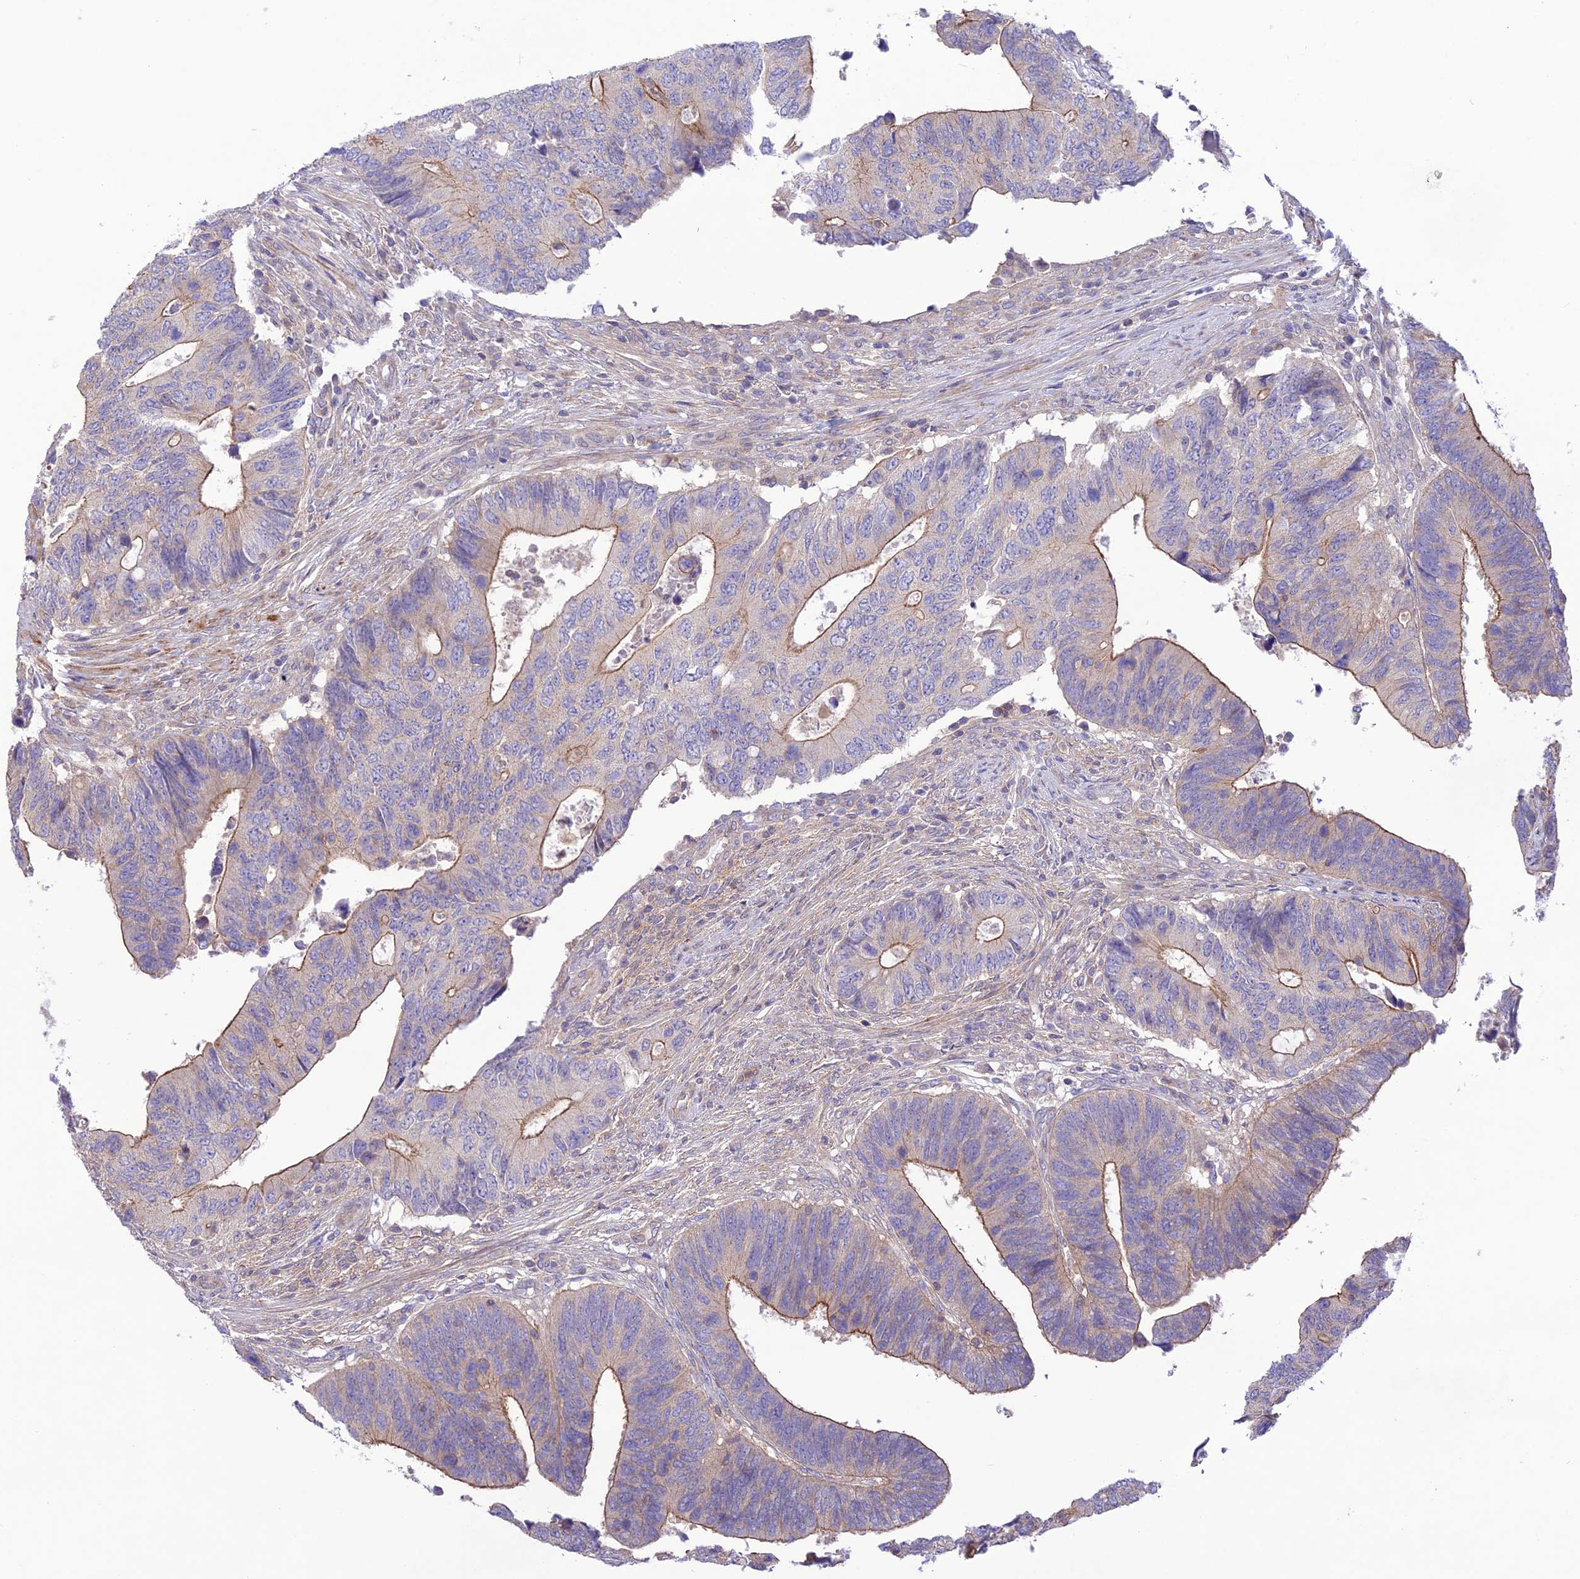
{"staining": {"intensity": "moderate", "quantity": "<25%", "location": "cytoplasmic/membranous"}, "tissue": "colorectal cancer", "cell_type": "Tumor cells", "image_type": "cancer", "snomed": [{"axis": "morphology", "description": "Adenocarcinoma, NOS"}, {"axis": "topography", "description": "Colon"}], "caption": "This is an image of immunohistochemistry (IHC) staining of colorectal cancer, which shows moderate expression in the cytoplasmic/membranous of tumor cells.", "gene": "FCHSD1", "patient": {"sex": "male", "age": 87}}